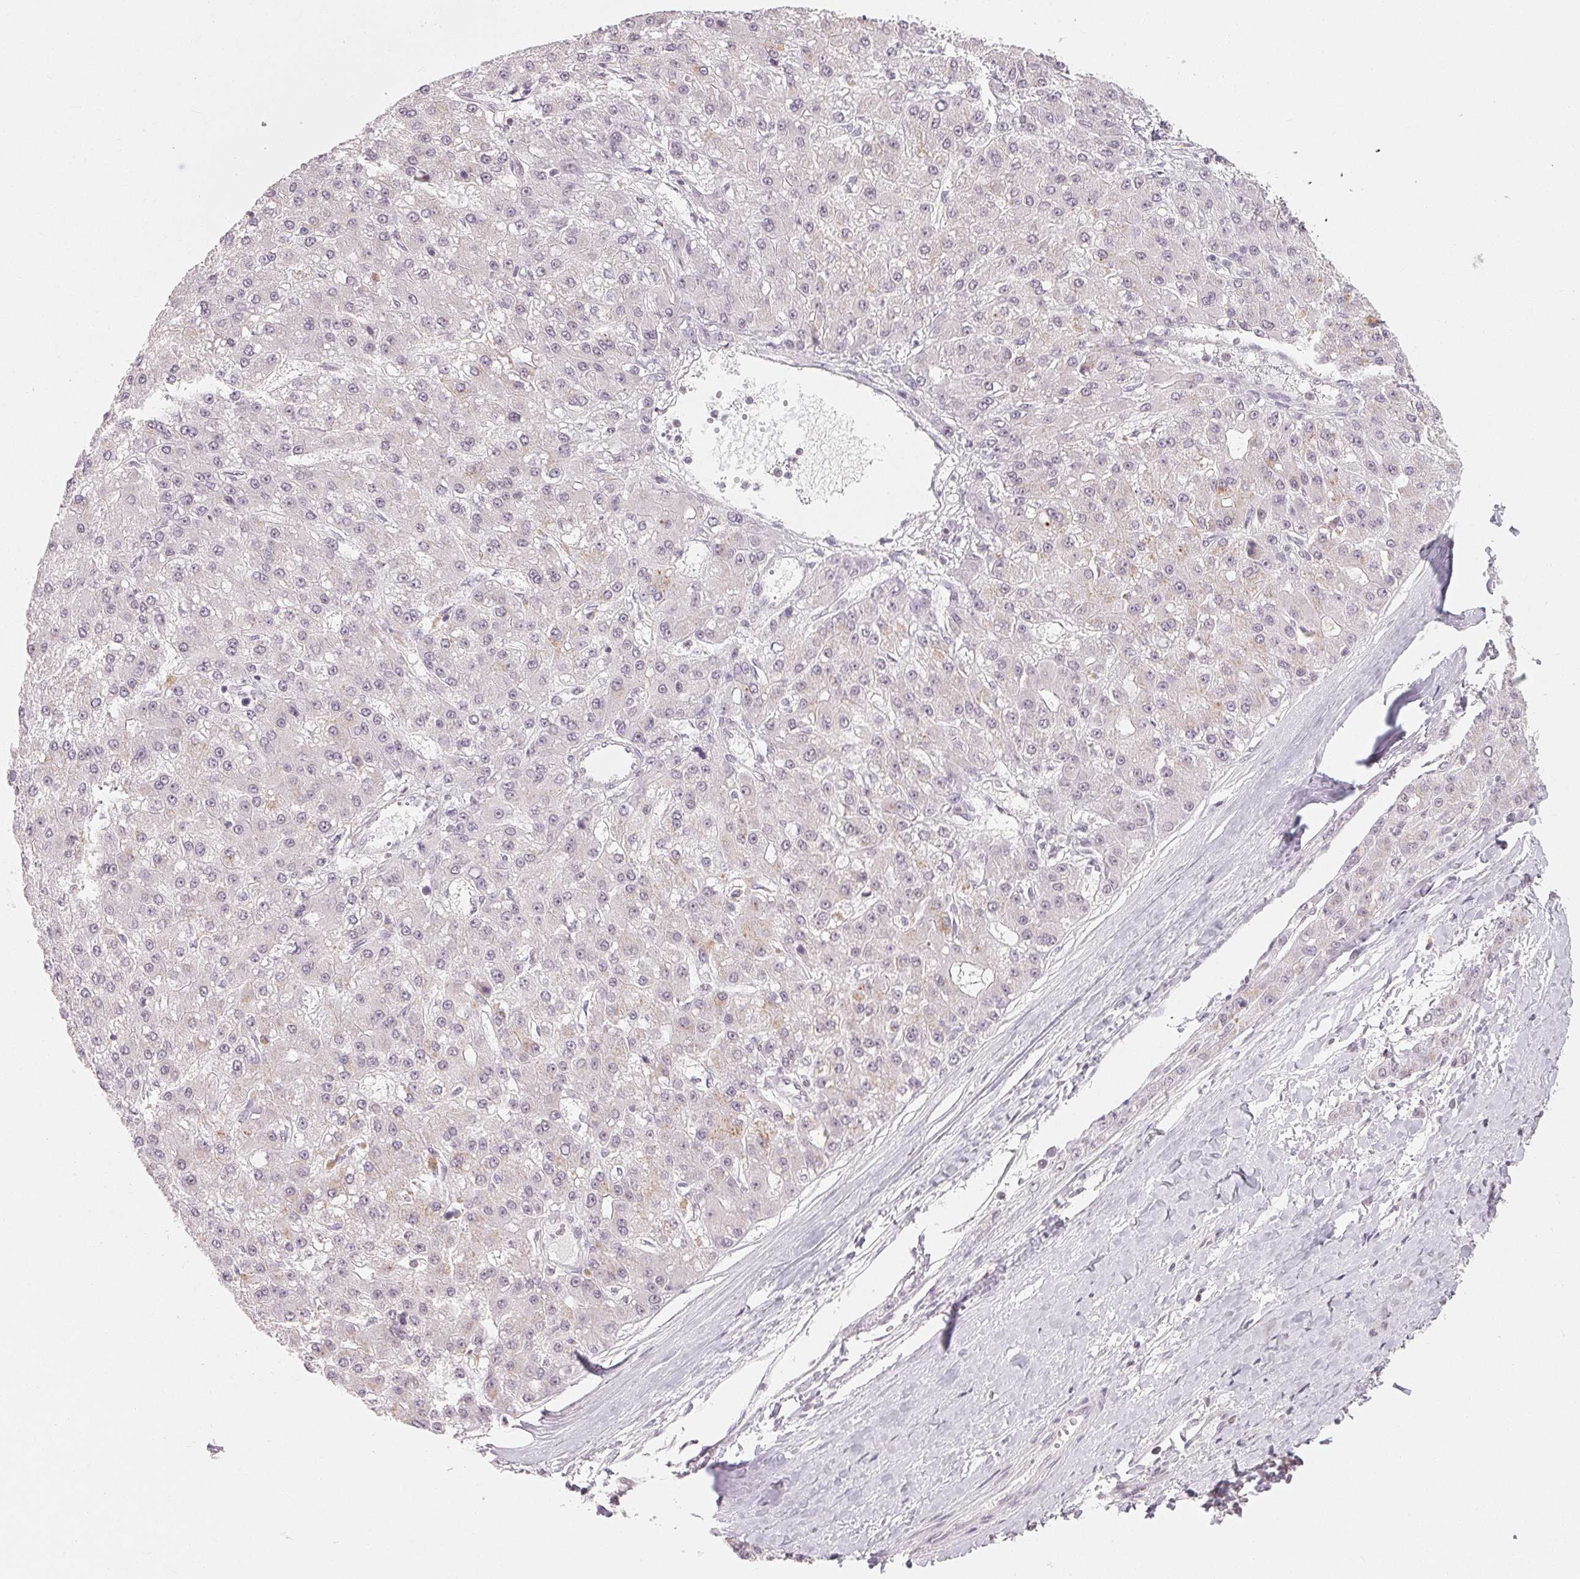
{"staining": {"intensity": "negative", "quantity": "none", "location": "none"}, "tissue": "liver cancer", "cell_type": "Tumor cells", "image_type": "cancer", "snomed": [{"axis": "morphology", "description": "Carcinoma, Hepatocellular, NOS"}, {"axis": "topography", "description": "Liver"}], "caption": "Human liver cancer stained for a protein using immunohistochemistry shows no expression in tumor cells.", "gene": "NXF3", "patient": {"sex": "male", "age": 67}}